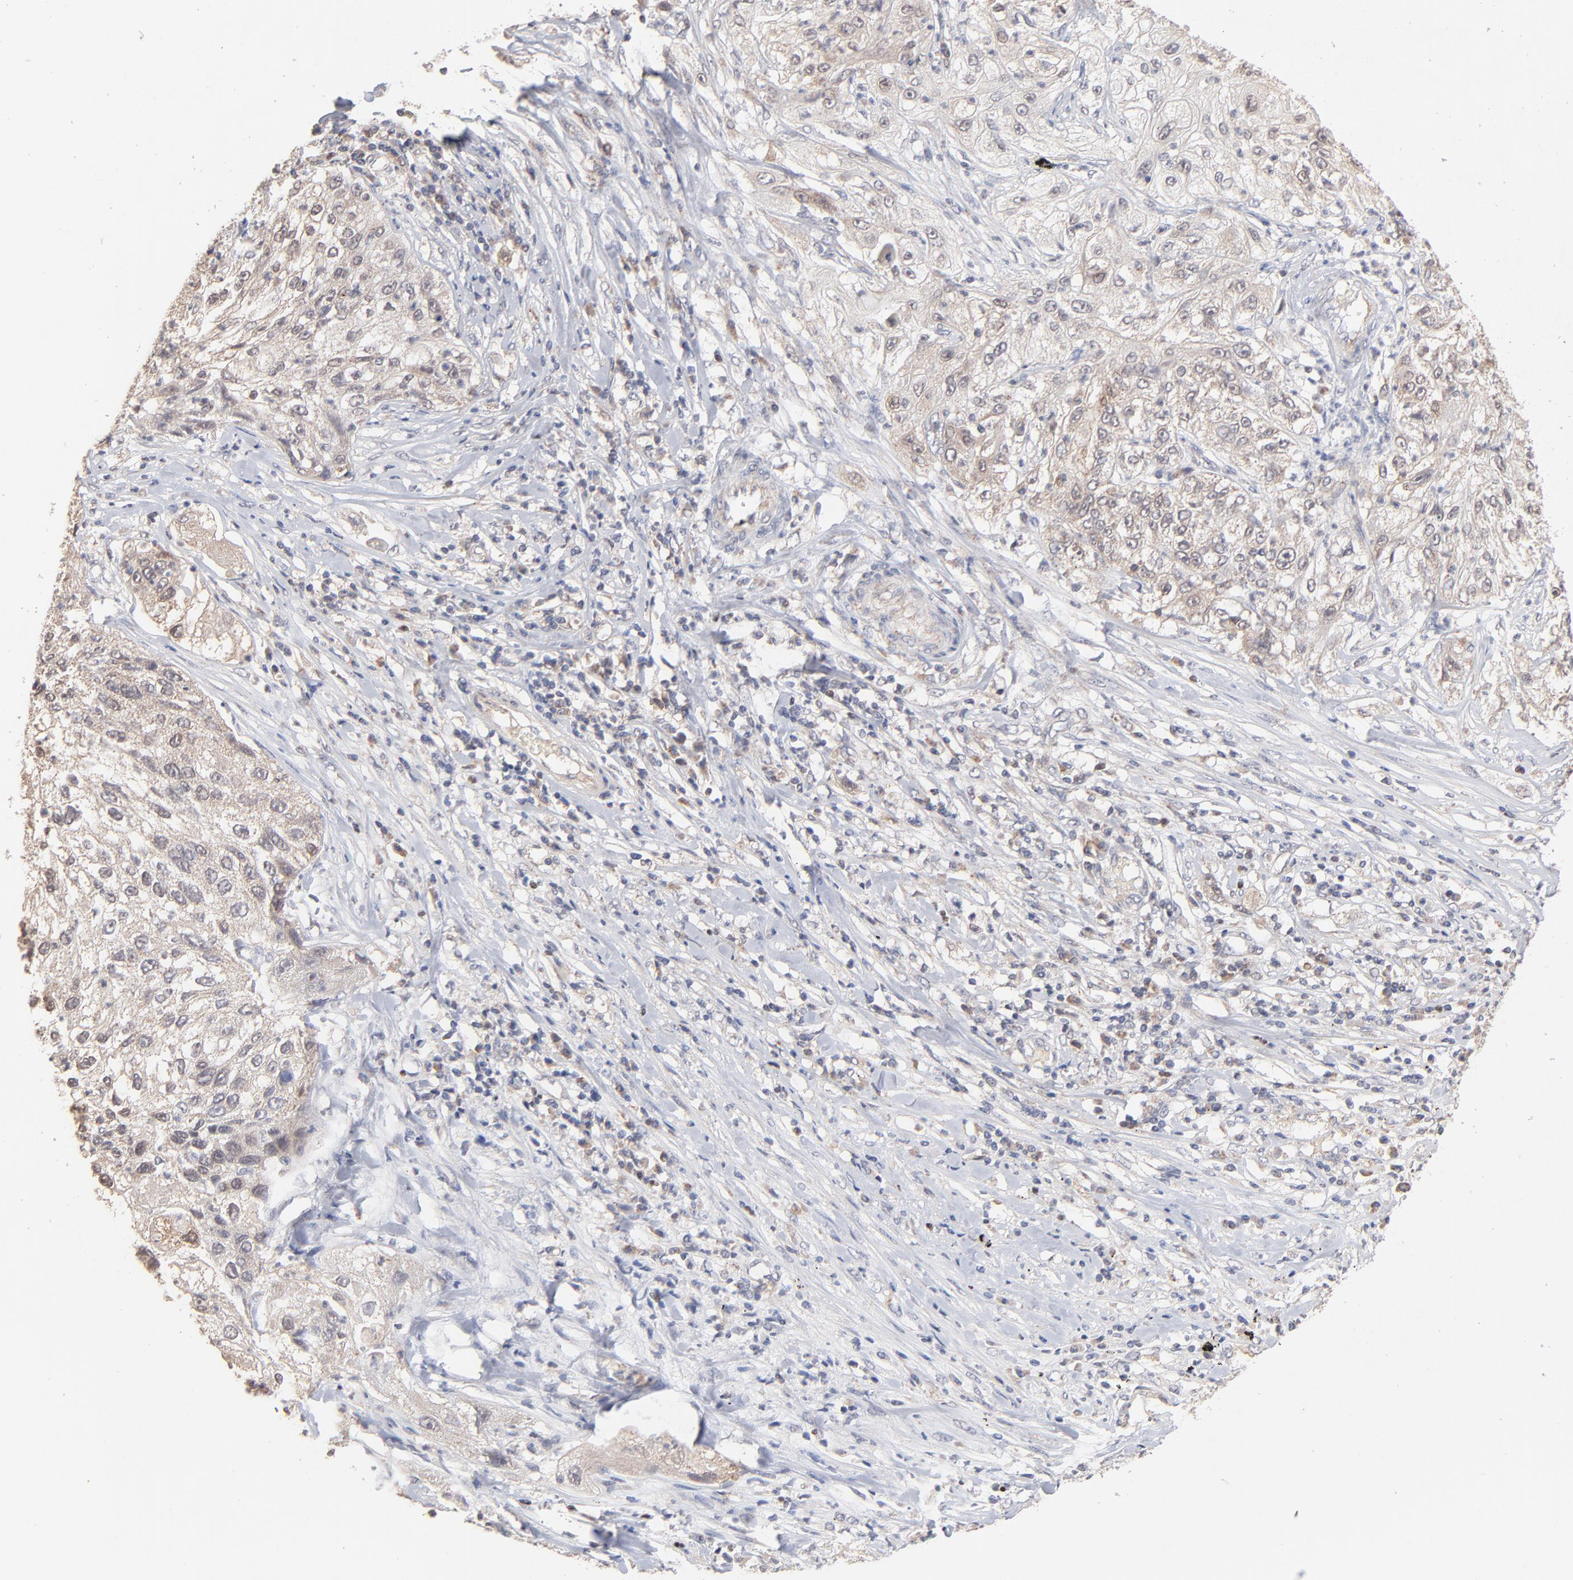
{"staining": {"intensity": "weak", "quantity": "<25%", "location": "cytoplasmic/membranous,nuclear"}, "tissue": "lung cancer", "cell_type": "Tumor cells", "image_type": "cancer", "snomed": [{"axis": "morphology", "description": "Inflammation, NOS"}, {"axis": "morphology", "description": "Squamous cell carcinoma, NOS"}, {"axis": "topography", "description": "Lymph node"}, {"axis": "topography", "description": "Soft tissue"}, {"axis": "topography", "description": "Lung"}], "caption": "The micrograph displays no significant positivity in tumor cells of lung squamous cell carcinoma.", "gene": "MSL2", "patient": {"sex": "male", "age": 66}}